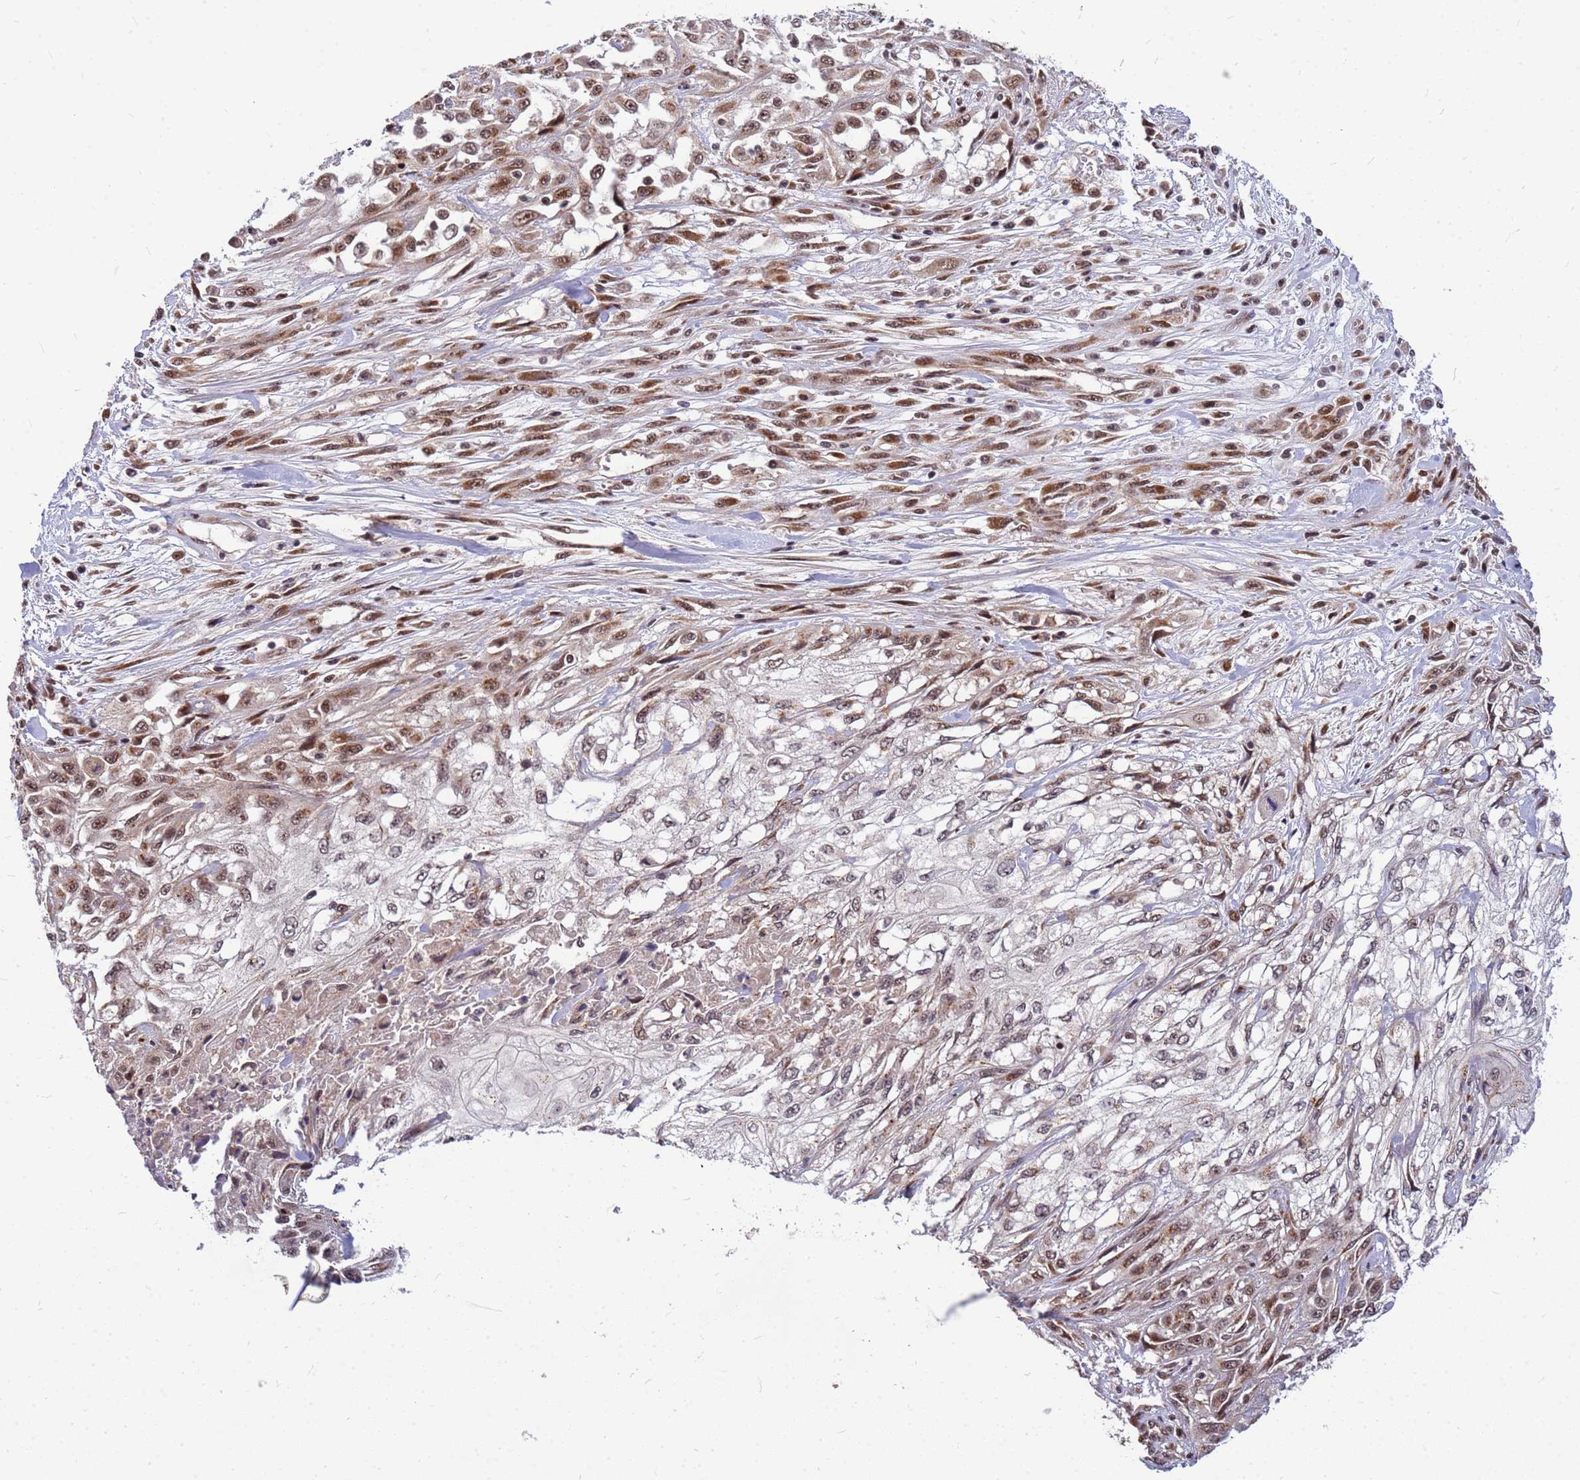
{"staining": {"intensity": "moderate", "quantity": "25%-75%", "location": "cytoplasmic/membranous,nuclear"}, "tissue": "skin cancer", "cell_type": "Tumor cells", "image_type": "cancer", "snomed": [{"axis": "morphology", "description": "Squamous cell carcinoma, NOS"}, {"axis": "morphology", "description": "Squamous cell carcinoma, metastatic, NOS"}, {"axis": "topography", "description": "Skin"}, {"axis": "topography", "description": "Lymph node"}], "caption": "There is medium levels of moderate cytoplasmic/membranous and nuclear staining in tumor cells of skin cancer (squamous cell carcinoma), as demonstrated by immunohistochemical staining (brown color).", "gene": "NCBP2", "patient": {"sex": "male", "age": 75}}